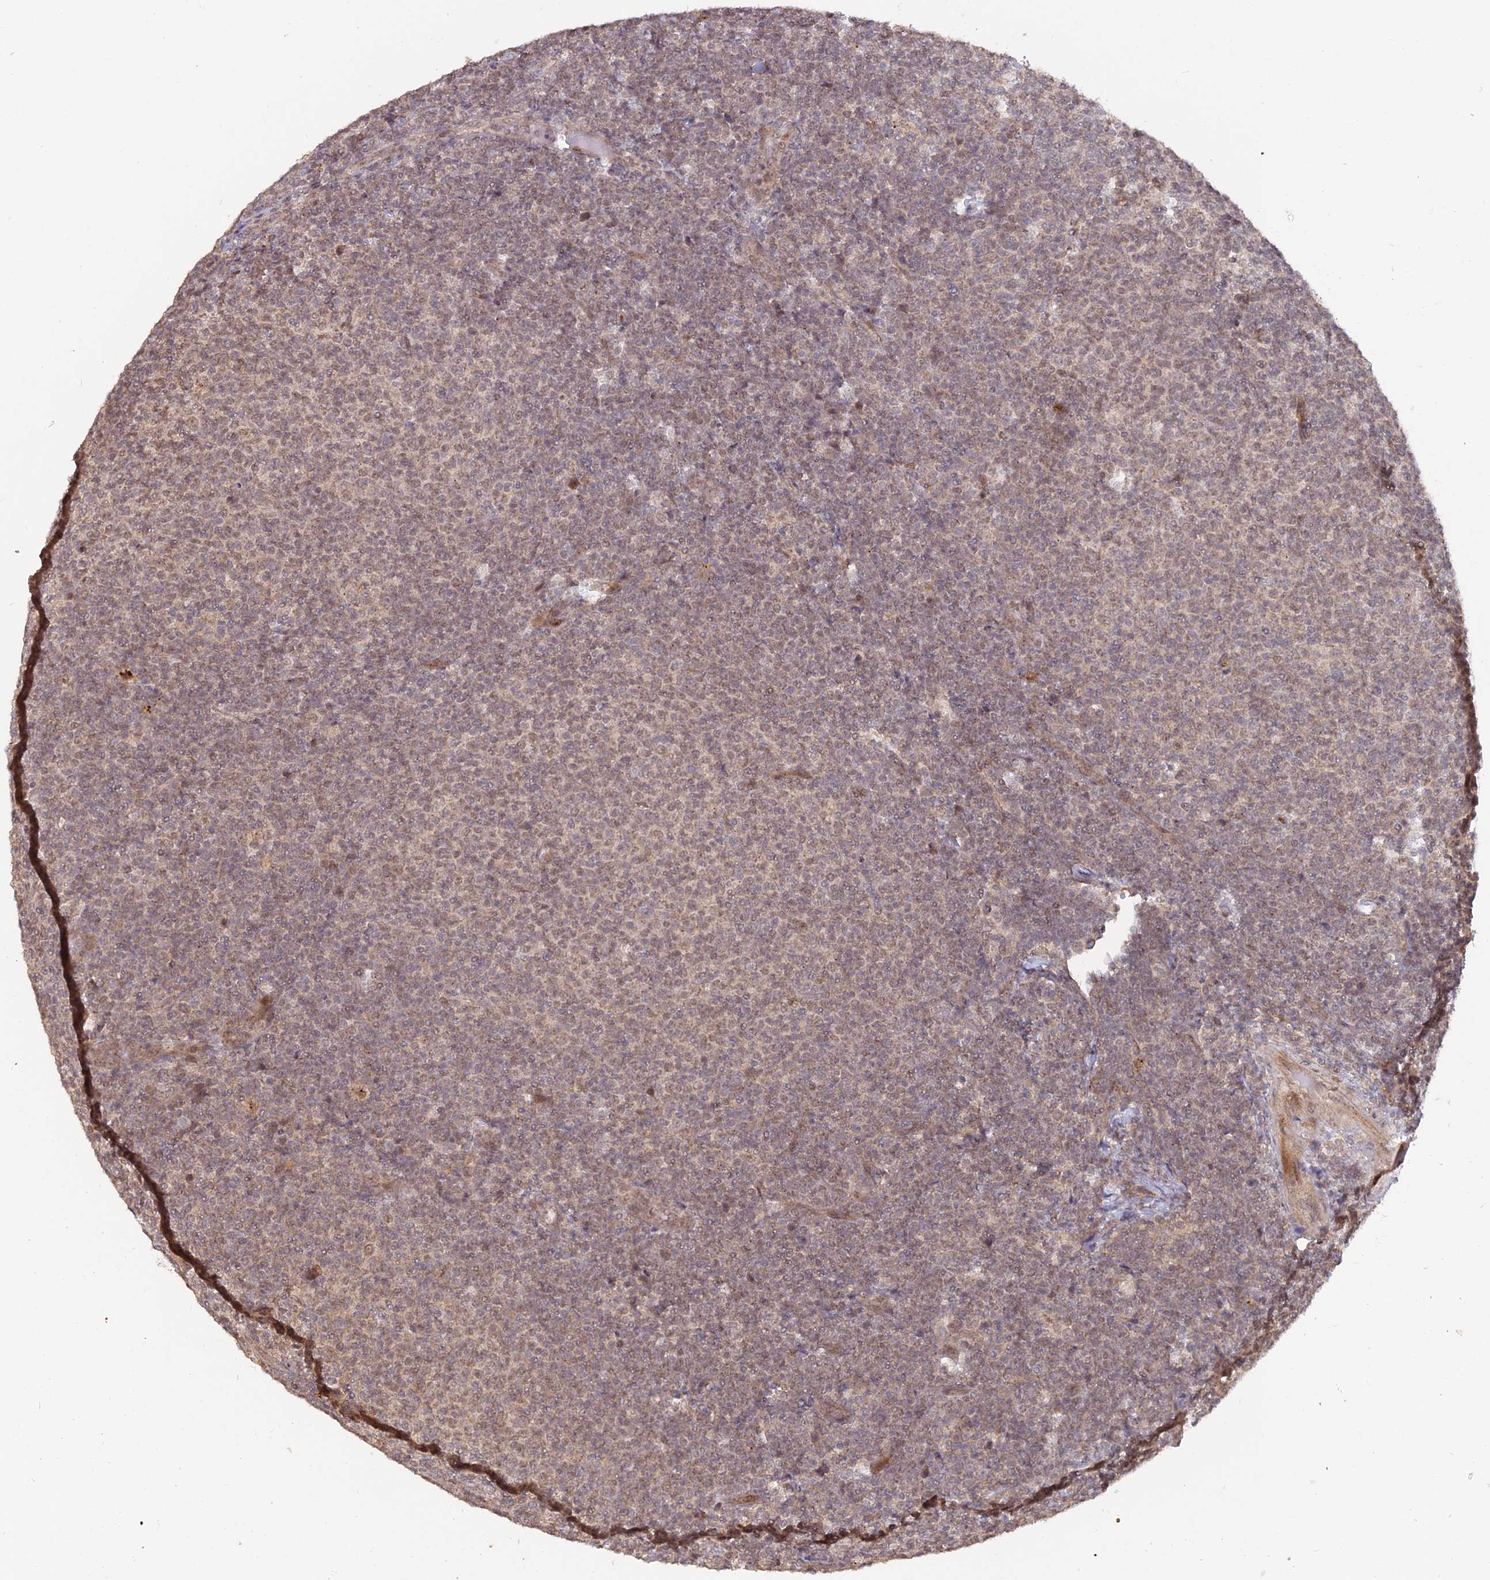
{"staining": {"intensity": "weak", "quantity": ">75%", "location": "nuclear"}, "tissue": "lymphoma", "cell_type": "Tumor cells", "image_type": "cancer", "snomed": [{"axis": "morphology", "description": "Malignant lymphoma, non-Hodgkin's type, Low grade"}, {"axis": "topography", "description": "Lymph node"}], "caption": "Protein staining by immunohistochemistry exhibits weak nuclear staining in approximately >75% of tumor cells in lymphoma.", "gene": "PKIG", "patient": {"sex": "male", "age": 66}}